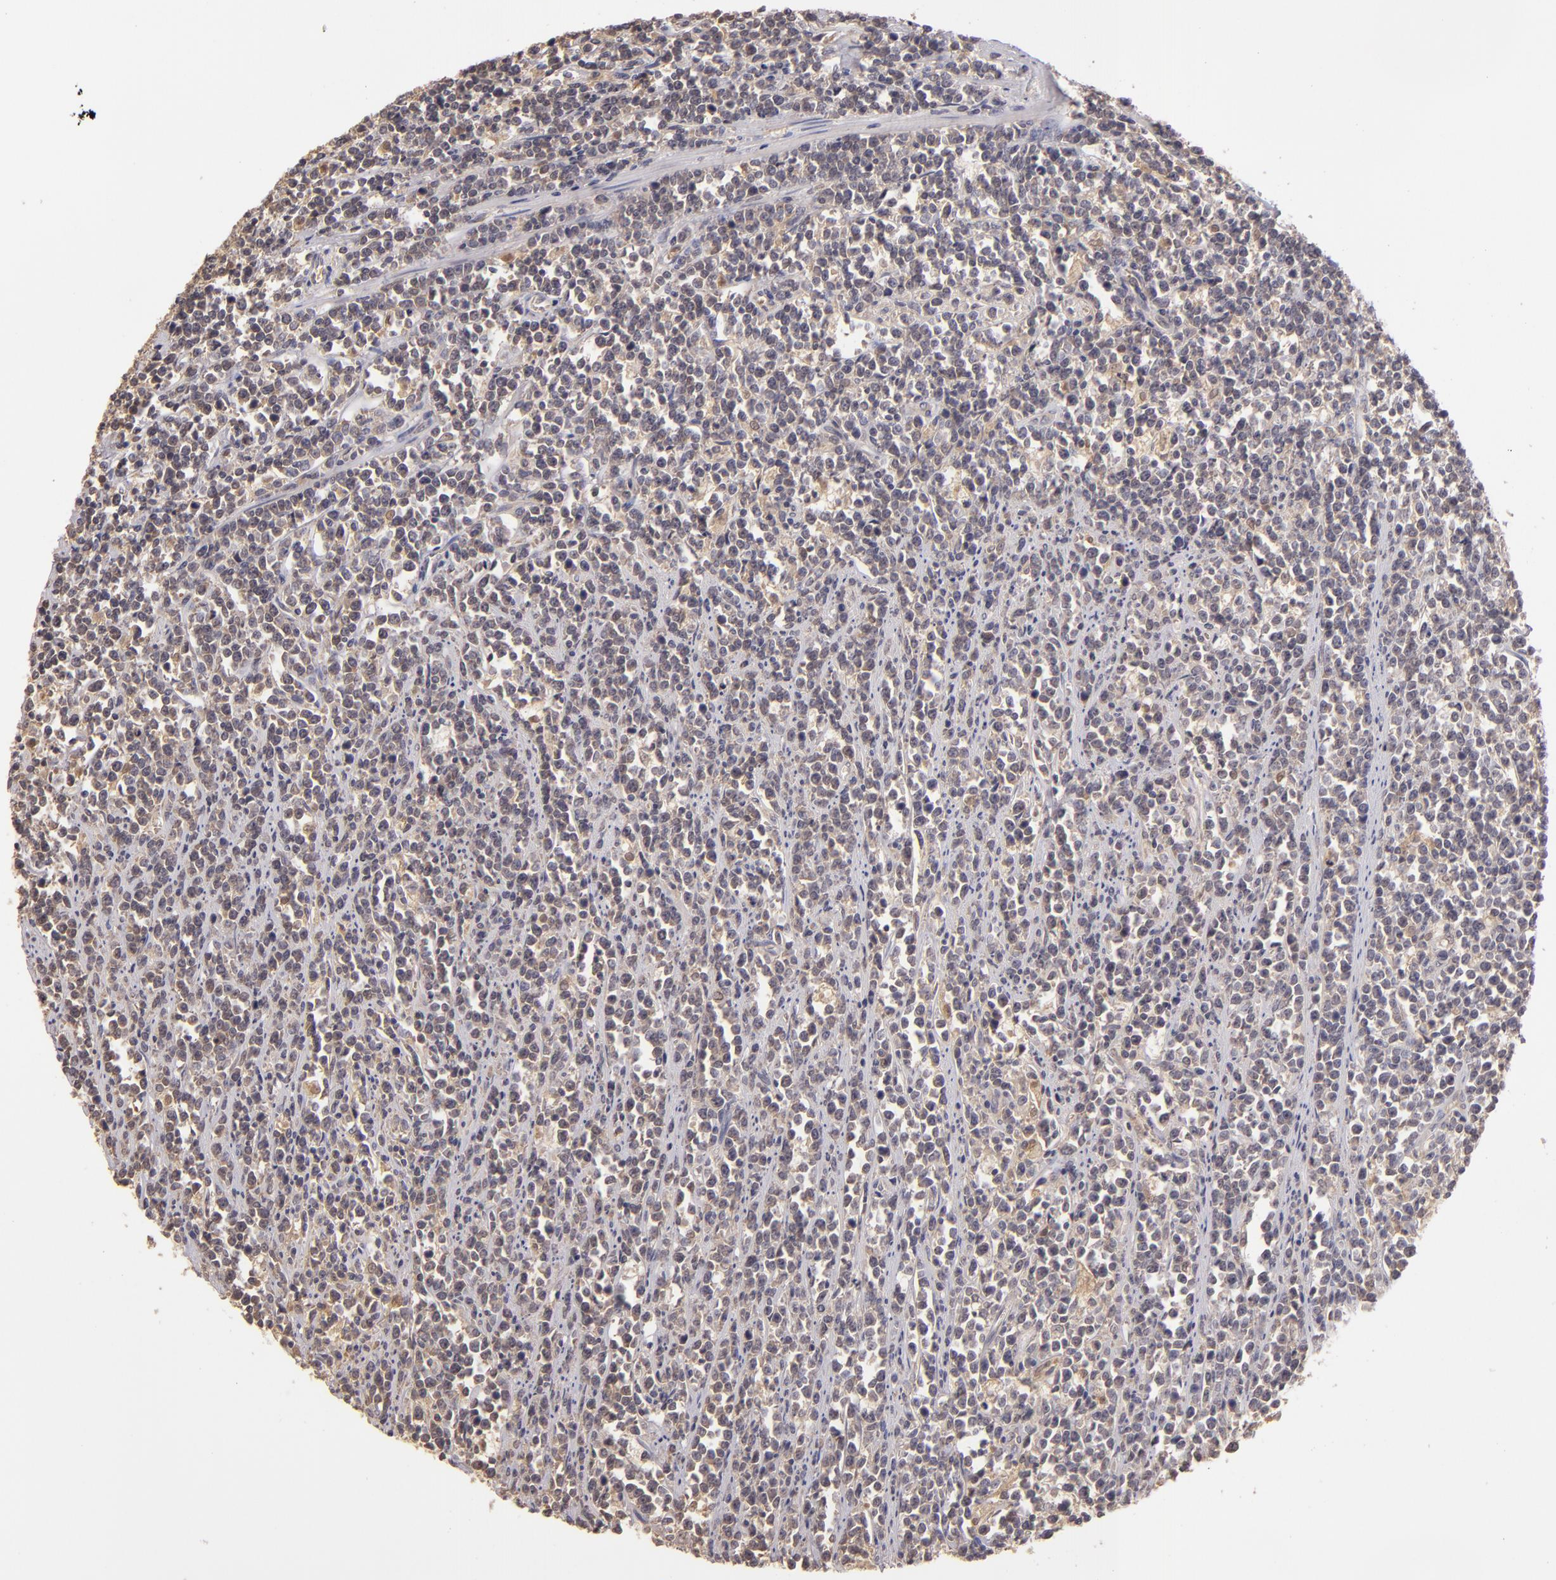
{"staining": {"intensity": "negative", "quantity": "none", "location": "none"}, "tissue": "lymphoma", "cell_type": "Tumor cells", "image_type": "cancer", "snomed": [{"axis": "morphology", "description": "Malignant lymphoma, non-Hodgkin's type, High grade"}, {"axis": "topography", "description": "Small intestine"}, {"axis": "topography", "description": "Colon"}], "caption": "High power microscopy image of an immunohistochemistry (IHC) histopathology image of lymphoma, revealing no significant staining in tumor cells.", "gene": "LRG1", "patient": {"sex": "male", "age": 8}}